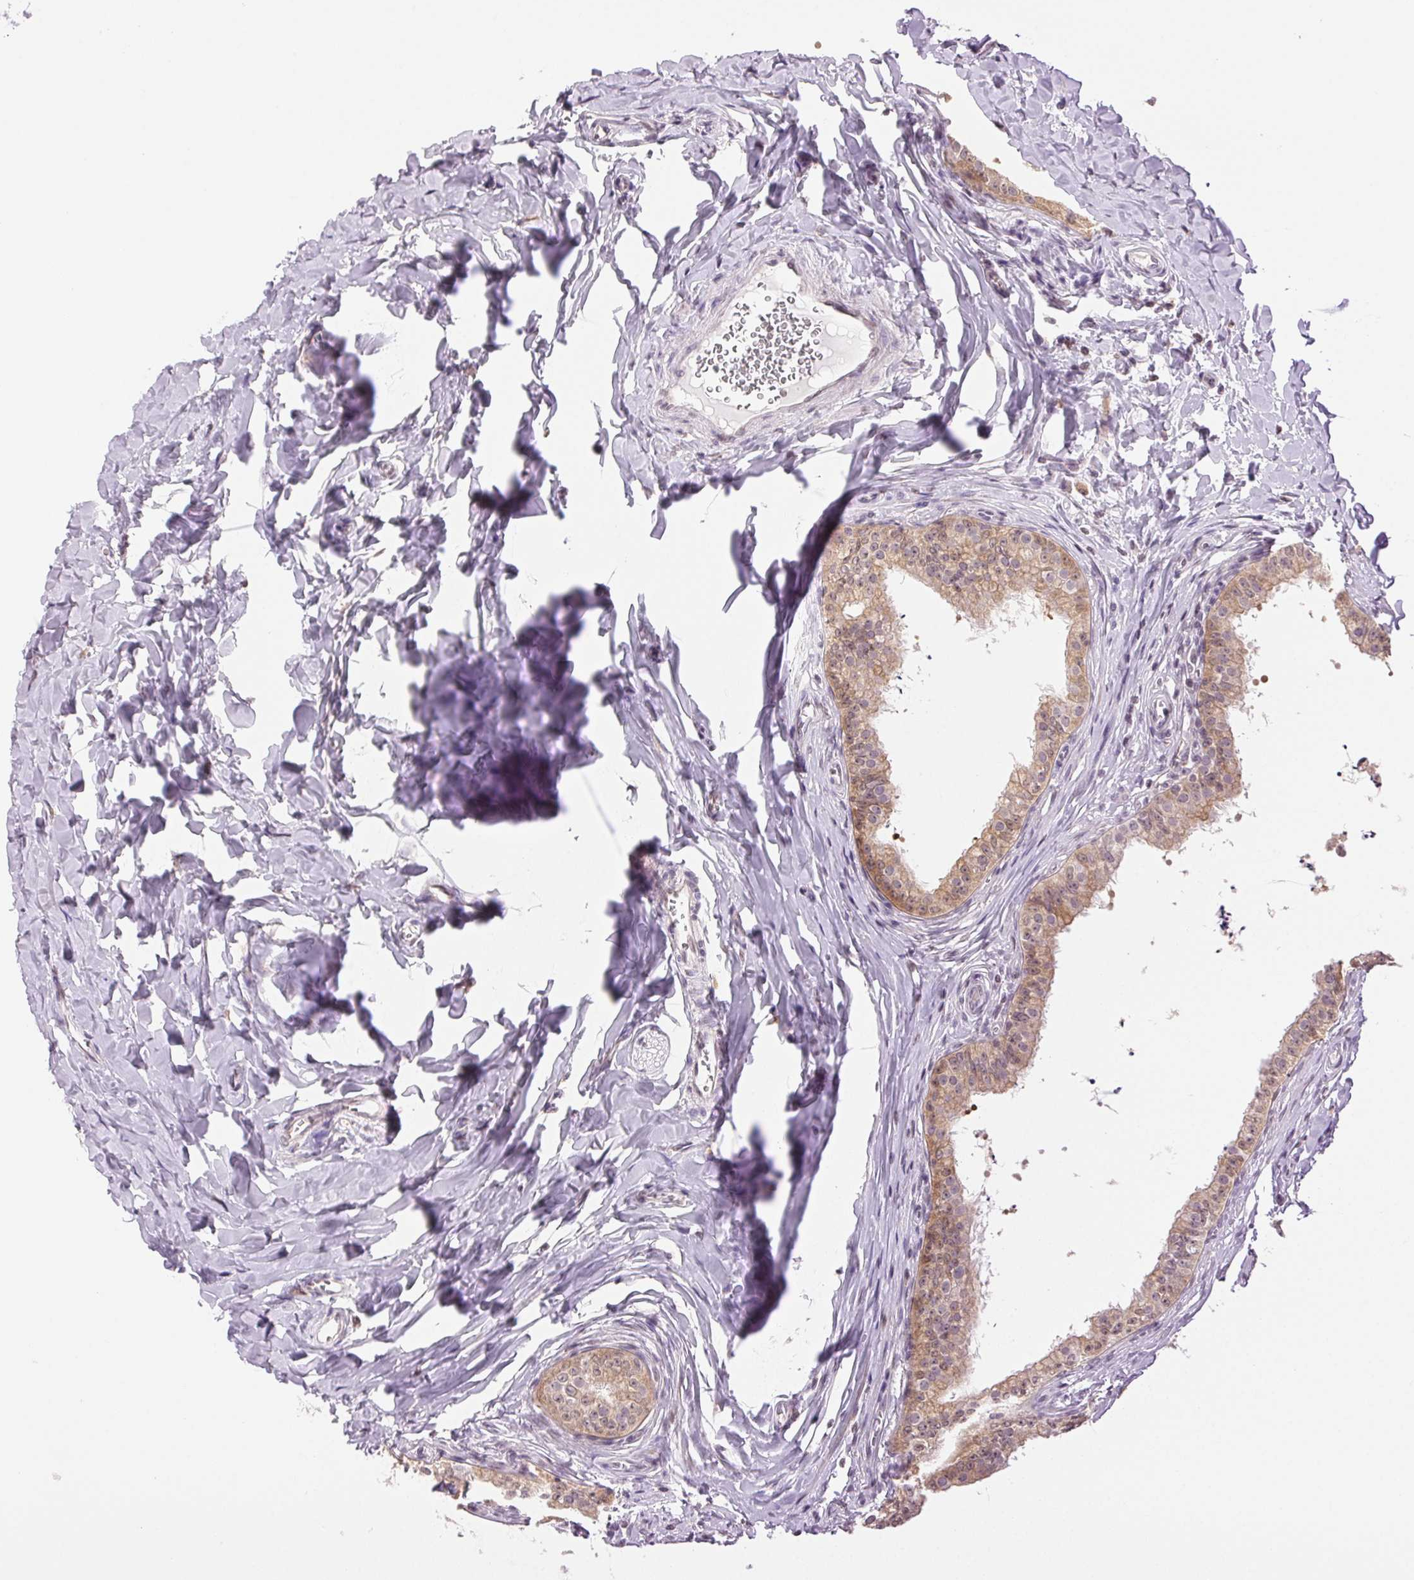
{"staining": {"intensity": "moderate", "quantity": "25%-75%", "location": "cytoplasmic/membranous"}, "tissue": "epididymis", "cell_type": "Glandular cells", "image_type": "normal", "snomed": [{"axis": "morphology", "description": "Normal tissue, NOS"}, {"axis": "topography", "description": "Epididymis"}], "caption": "DAB (3,3'-diaminobenzidine) immunohistochemical staining of normal epididymis displays moderate cytoplasmic/membranous protein expression in approximately 25%-75% of glandular cells.", "gene": "TNNT3", "patient": {"sex": "male", "age": 24}}